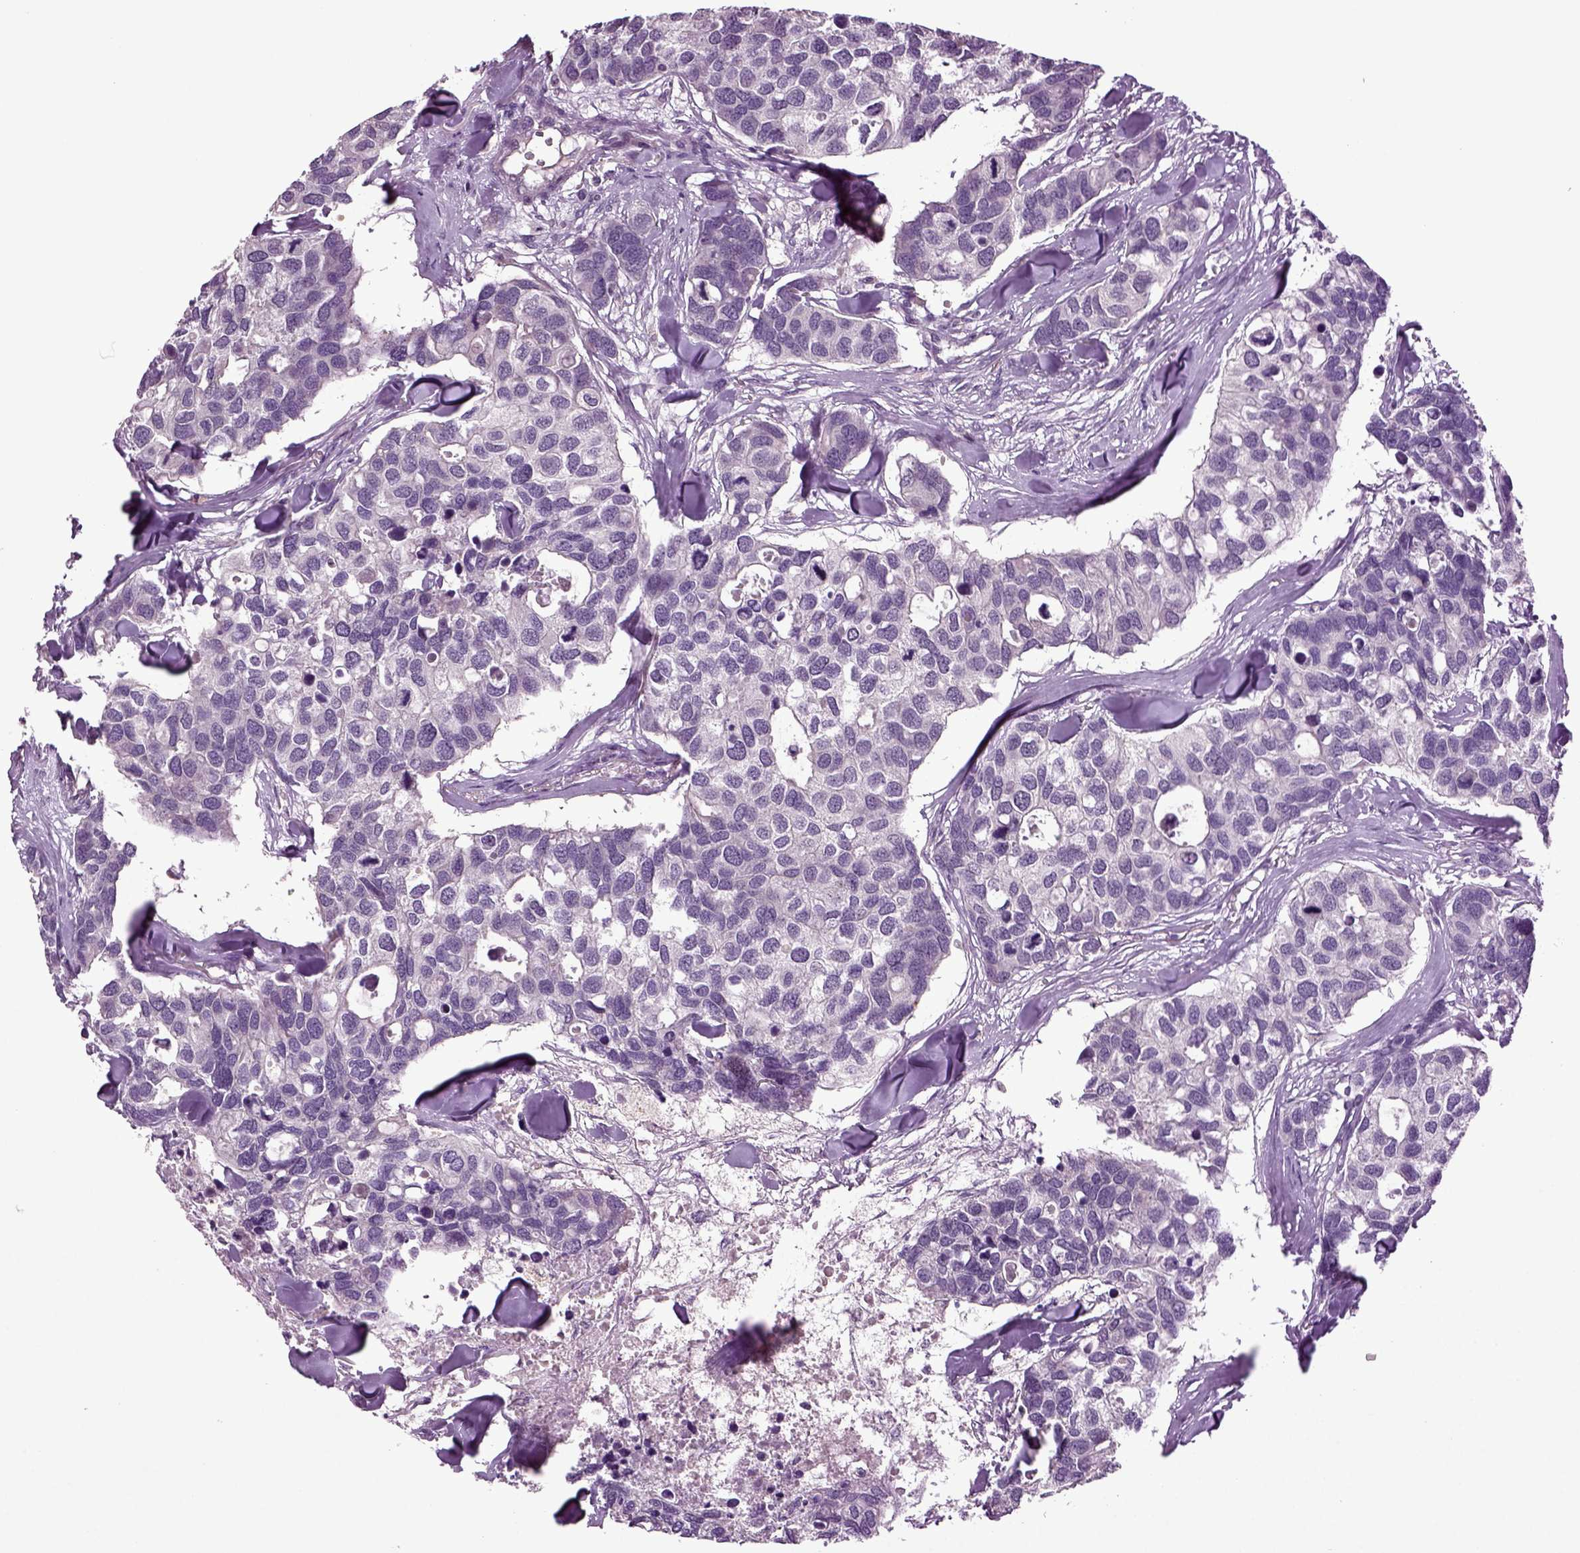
{"staining": {"intensity": "negative", "quantity": "none", "location": "none"}, "tissue": "breast cancer", "cell_type": "Tumor cells", "image_type": "cancer", "snomed": [{"axis": "morphology", "description": "Duct carcinoma"}, {"axis": "topography", "description": "Breast"}], "caption": "This is an immunohistochemistry (IHC) image of human breast cancer (infiltrating ductal carcinoma). There is no positivity in tumor cells.", "gene": "SLC17A6", "patient": {"sex": "female", "age": 83}}